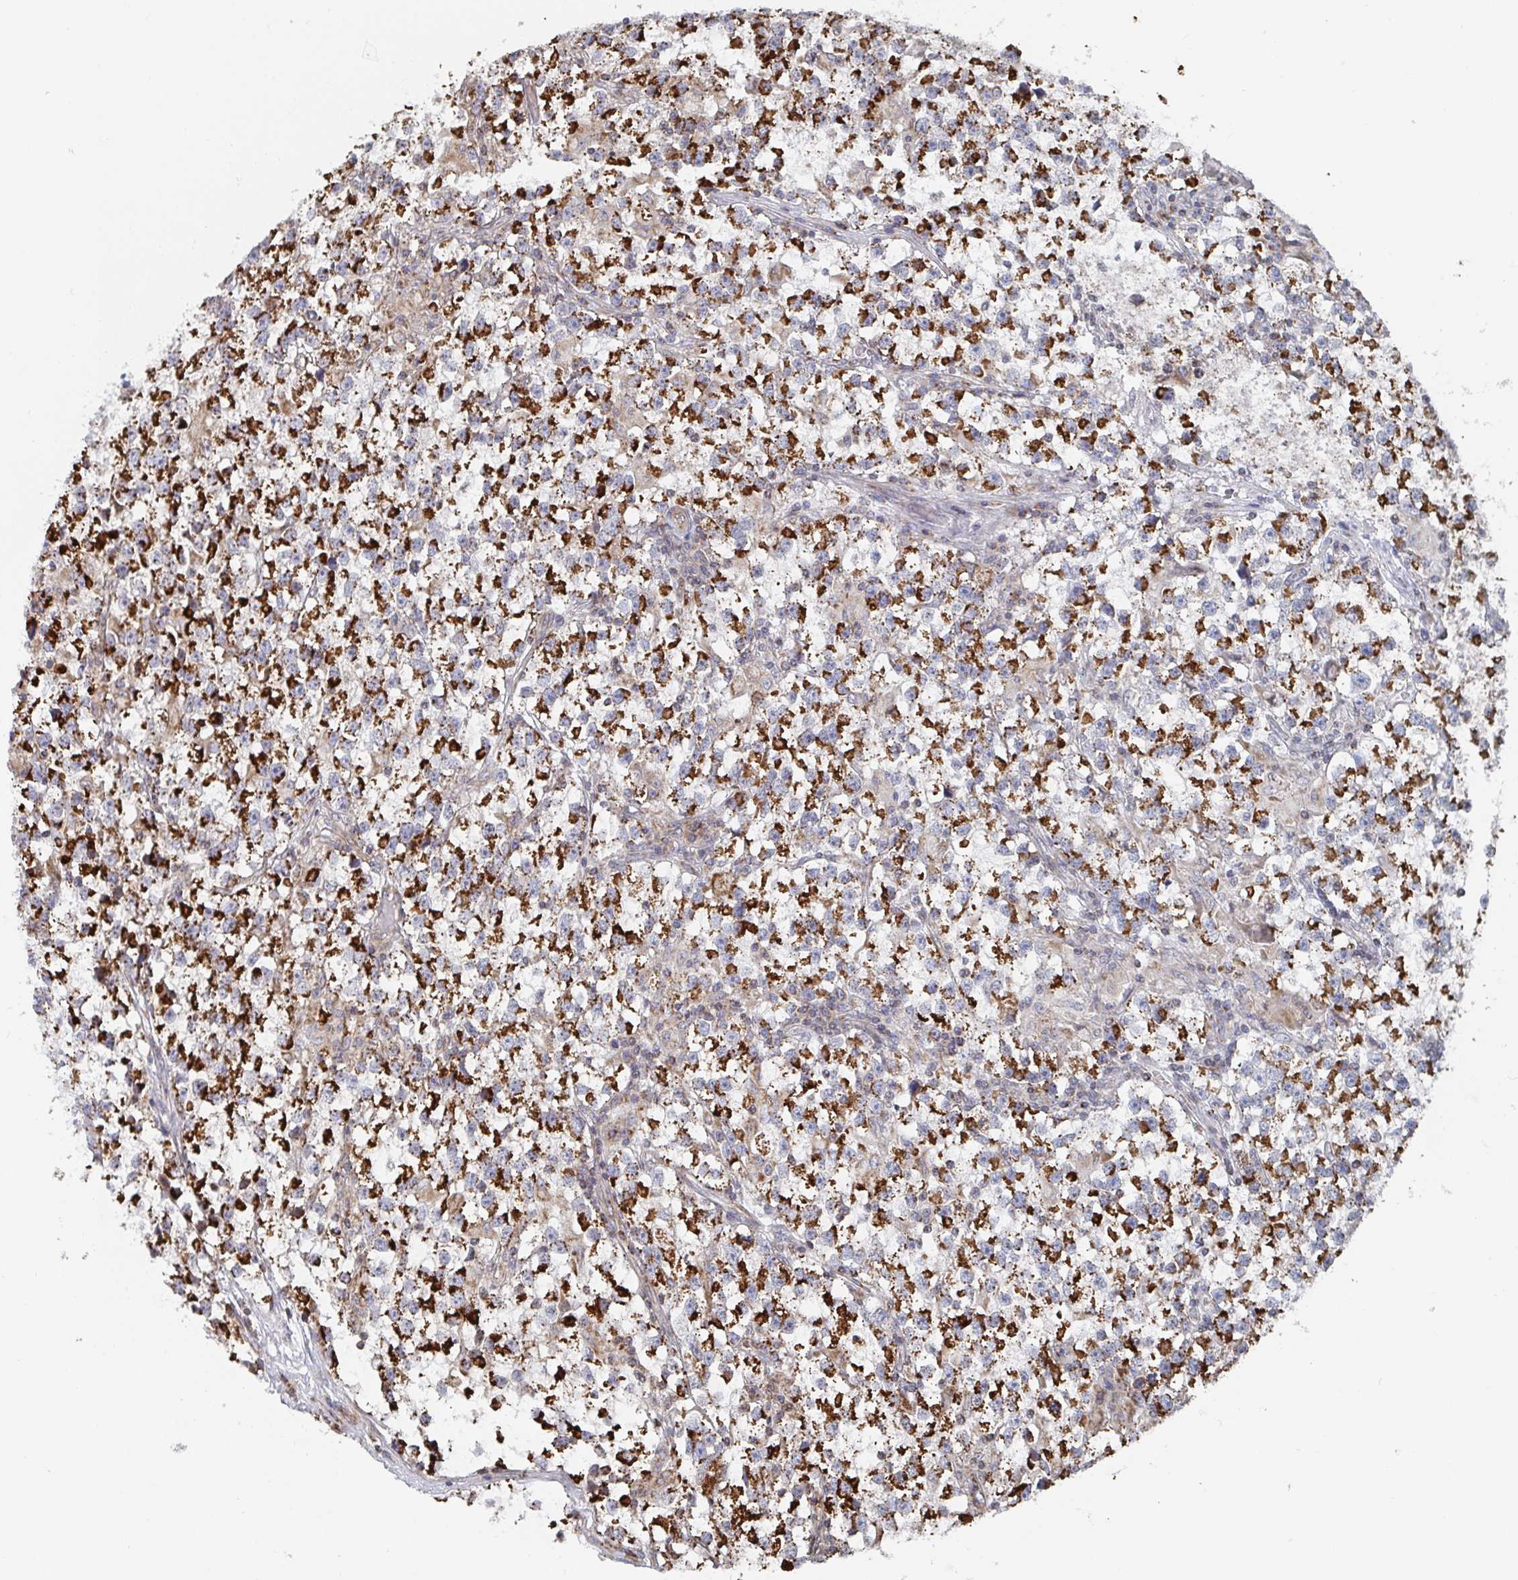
{"staining": {"intensity": "strong", "quantity": ">75%", "location": "cytoplasmic/membranous"}, "tissue": "testis cancer", "cell_type": "Tumor cells", "image_type": "cancer", "snomed": [{"axis": "morphology", "description": "Seminoma, NOS"}, {"axis": "topography", "description": "Testis"}], "caption": "Testis cancer stained with DAB immunohistochemistry demonstrates high levels of strong cytoplasmic/membranous staining in approximately >75% of tumor cells. The staining is performed using DAB (3,3'-diaminobenzidine) brown chromogen to label protein expression. The nuclei are counter-stained blue using hematoxylin.", "gene": "STARD8", "patient": {"sex": "male", "age": 31}}